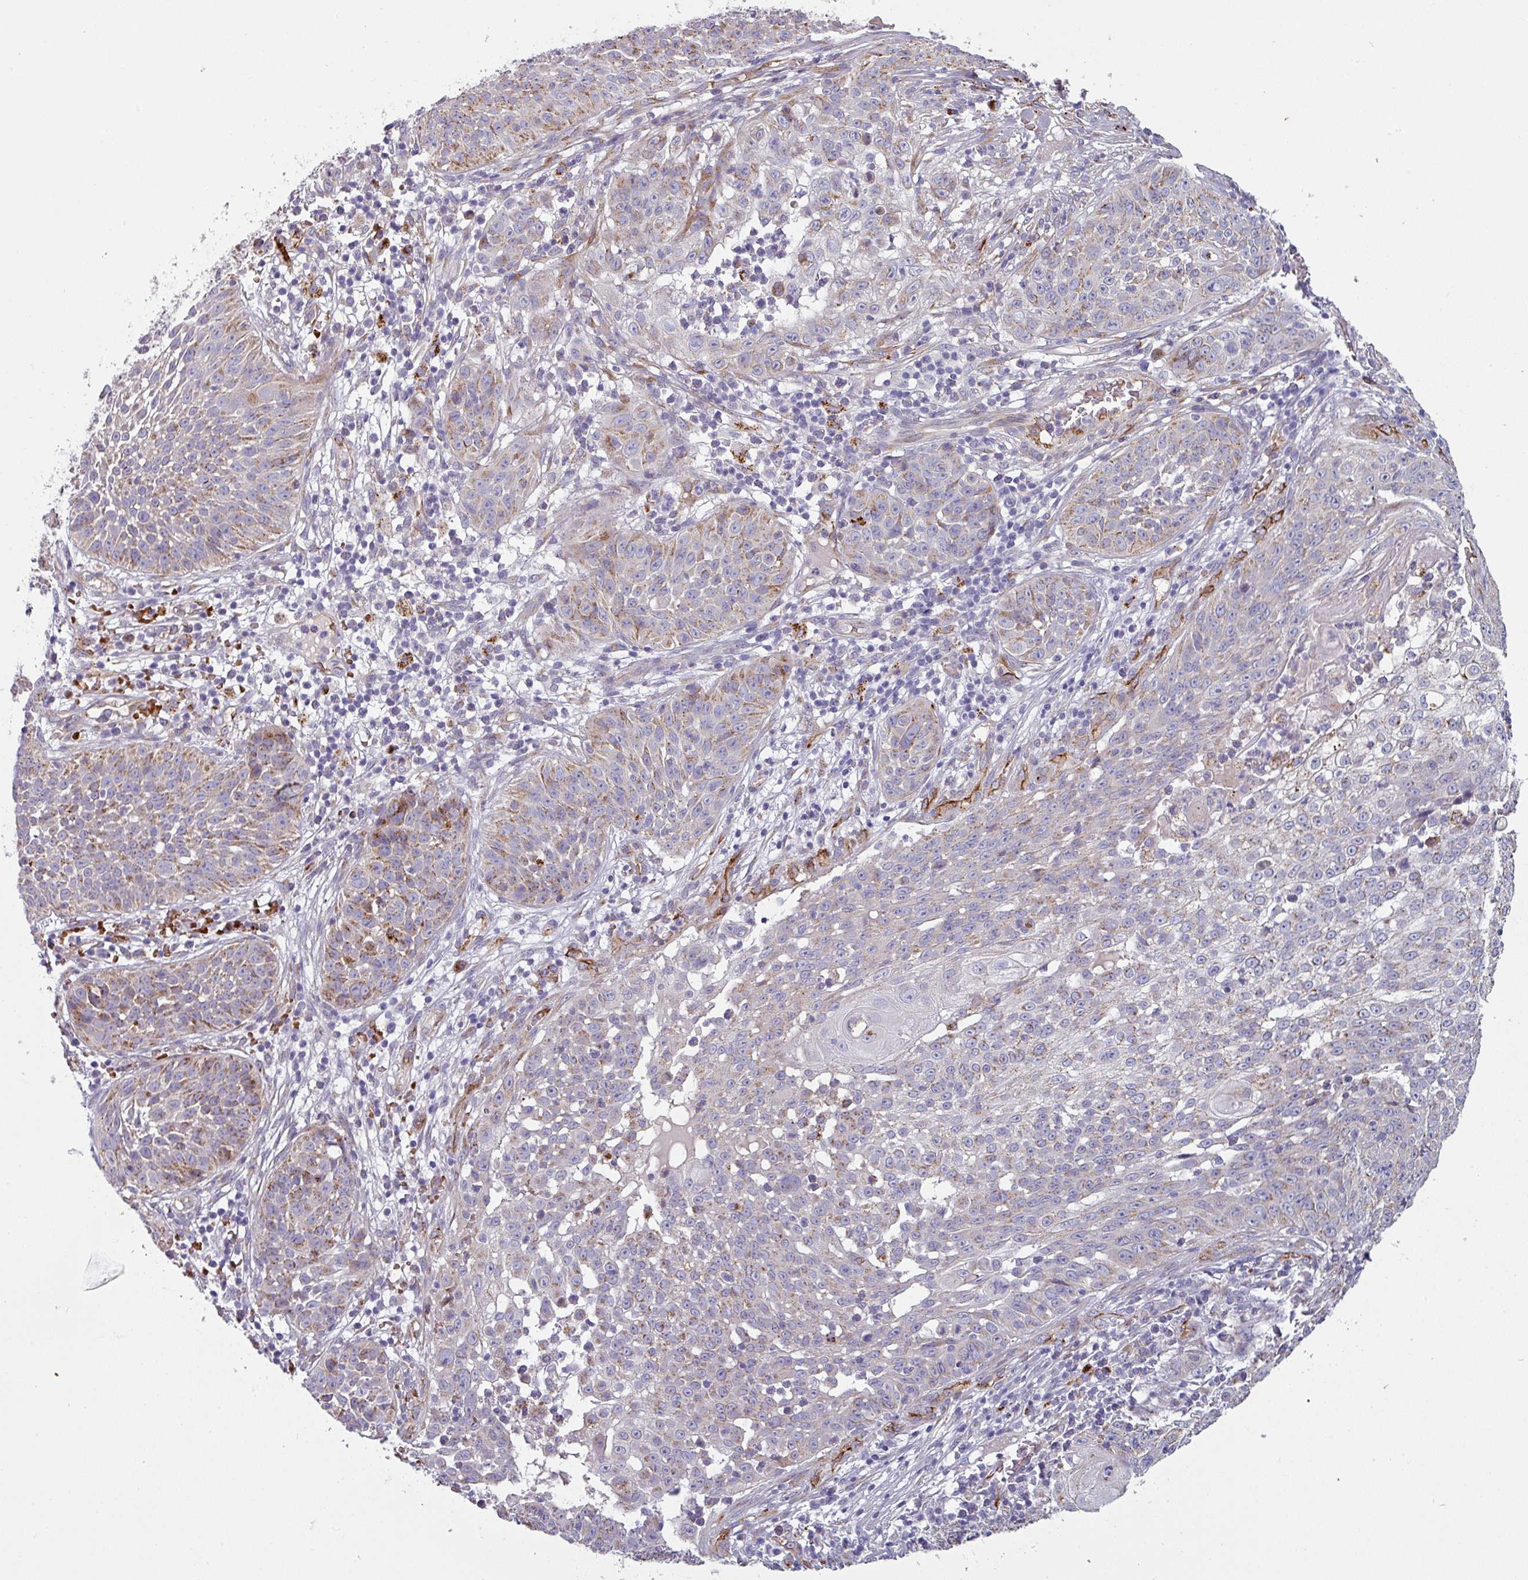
{"staining": {"intensity": "moderate", "quantity": "25%-75%", "location": "cytoplasmic/membranous"}, "tissue": "skin cancer", "cell_type": "Tumor cells", "image_type": "cancer", "snomed": [{"axis": "morphology", "description": "Squamous cell carcinoma, NOS"}, {"axis": "topography", "description": "Skin"}], "caption": "Squamous cell carcinoma (skin) stained with a brown dye reveals moderate cytoplasmic/membranous positive staining in approximately 25%-75% of tumor cells.", "gene": "PRODH2", "patient": {"sex": "male", "age": 24}}